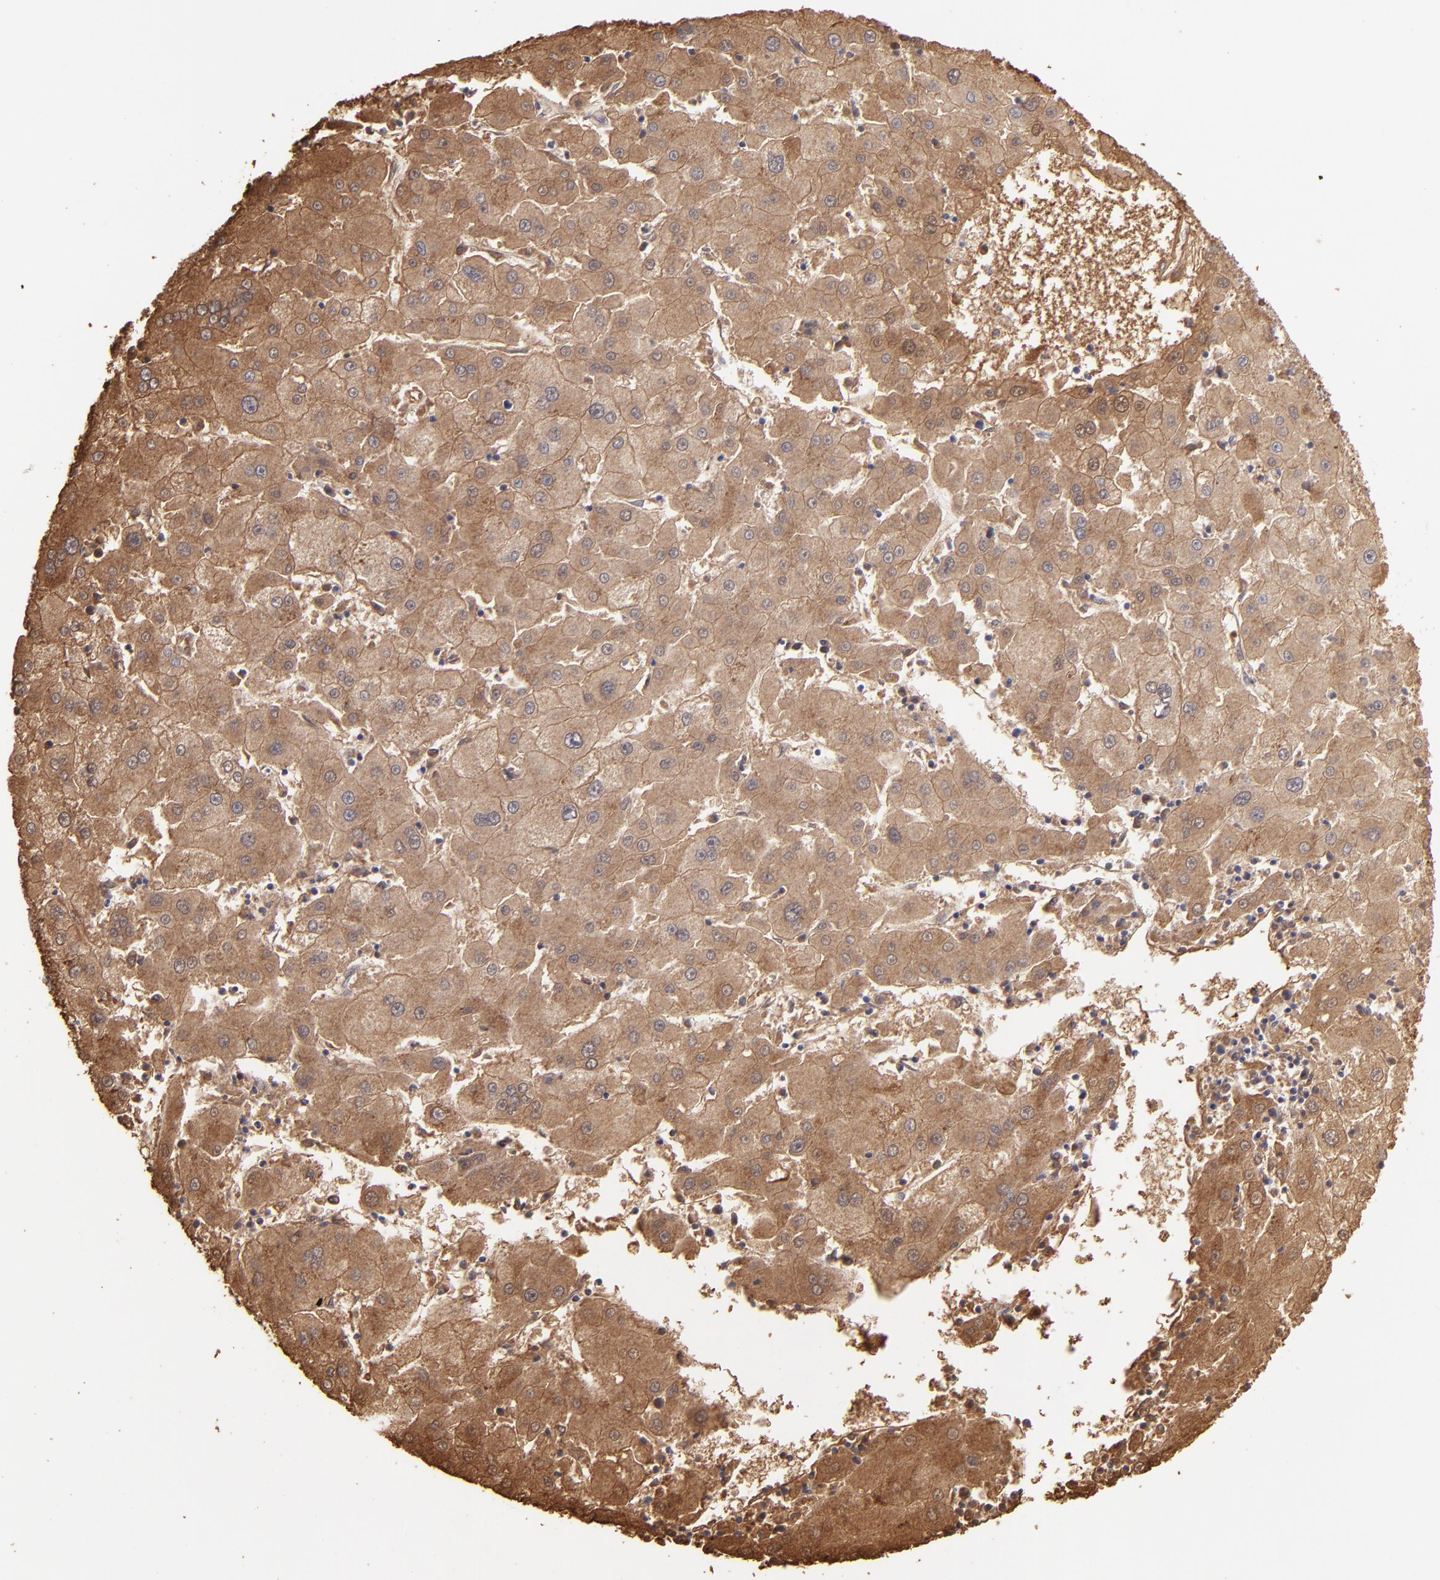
{"staining": {"intensity": "moderate", "quantity": ">75%", "location": "cytoplasmic/membranous"}, "tissue": "liver cancer", "cell_type": "Tumor cells", "image_type": "cancer", "snomed": [{"axis": "morphology", "description": "Carcinoma, Hepatocellular, NOS"}, {"axis": "topography", "description": "Liver"}], "caption": "There is medium levels of moderate cytoplasmic/membranous expression in tumor cells of hepatocellular carcinoma (liver), as demonstrated by immunohistochemical staining (brown color).", "gene": "FGB", "patient": {"sex": "male", "age": 72}}